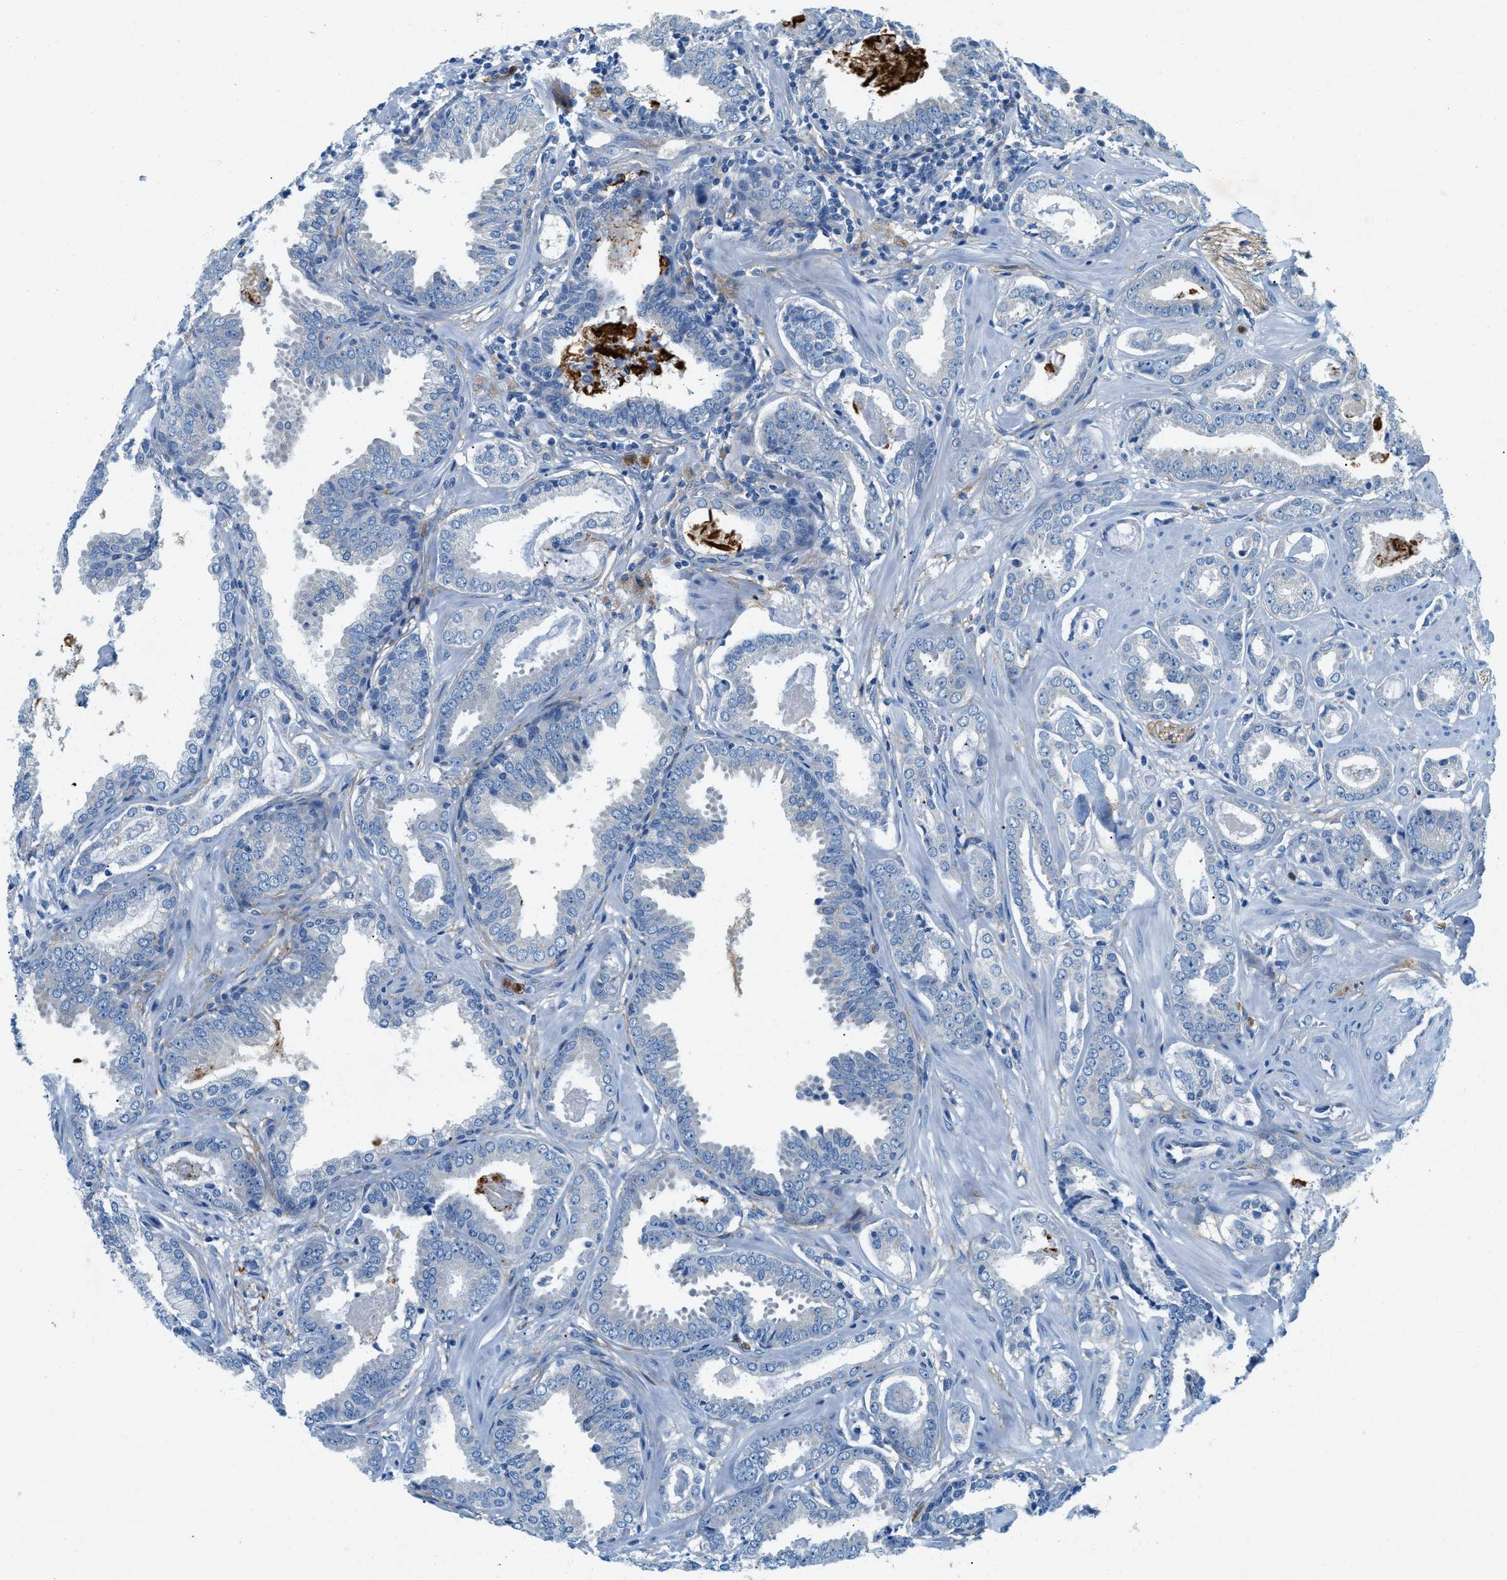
{"staining": {"intensity": "negative", "quantity": "none", "location": "none"}, "tissue": "prostate cancer", "cell_type": "Tumor cells", "image_type": "cancer", "snomed": [{"axis": "morphology", "description": "Adenocarcinoma, Low grade"}, {"axis": "topography", "description": "Prostate"}], "caption": "The image demonstrates no significant positivity in tumor cells of adenocarcinoma (low-grade) (prostate). The staining is performed using DAB (3,3'-diaminobenzidine) brown chromogen with nuclei counter-stained in using hematoxylin.", "gene": "ZDHHC13", "patient": {"sex": "male", "age": 53}}